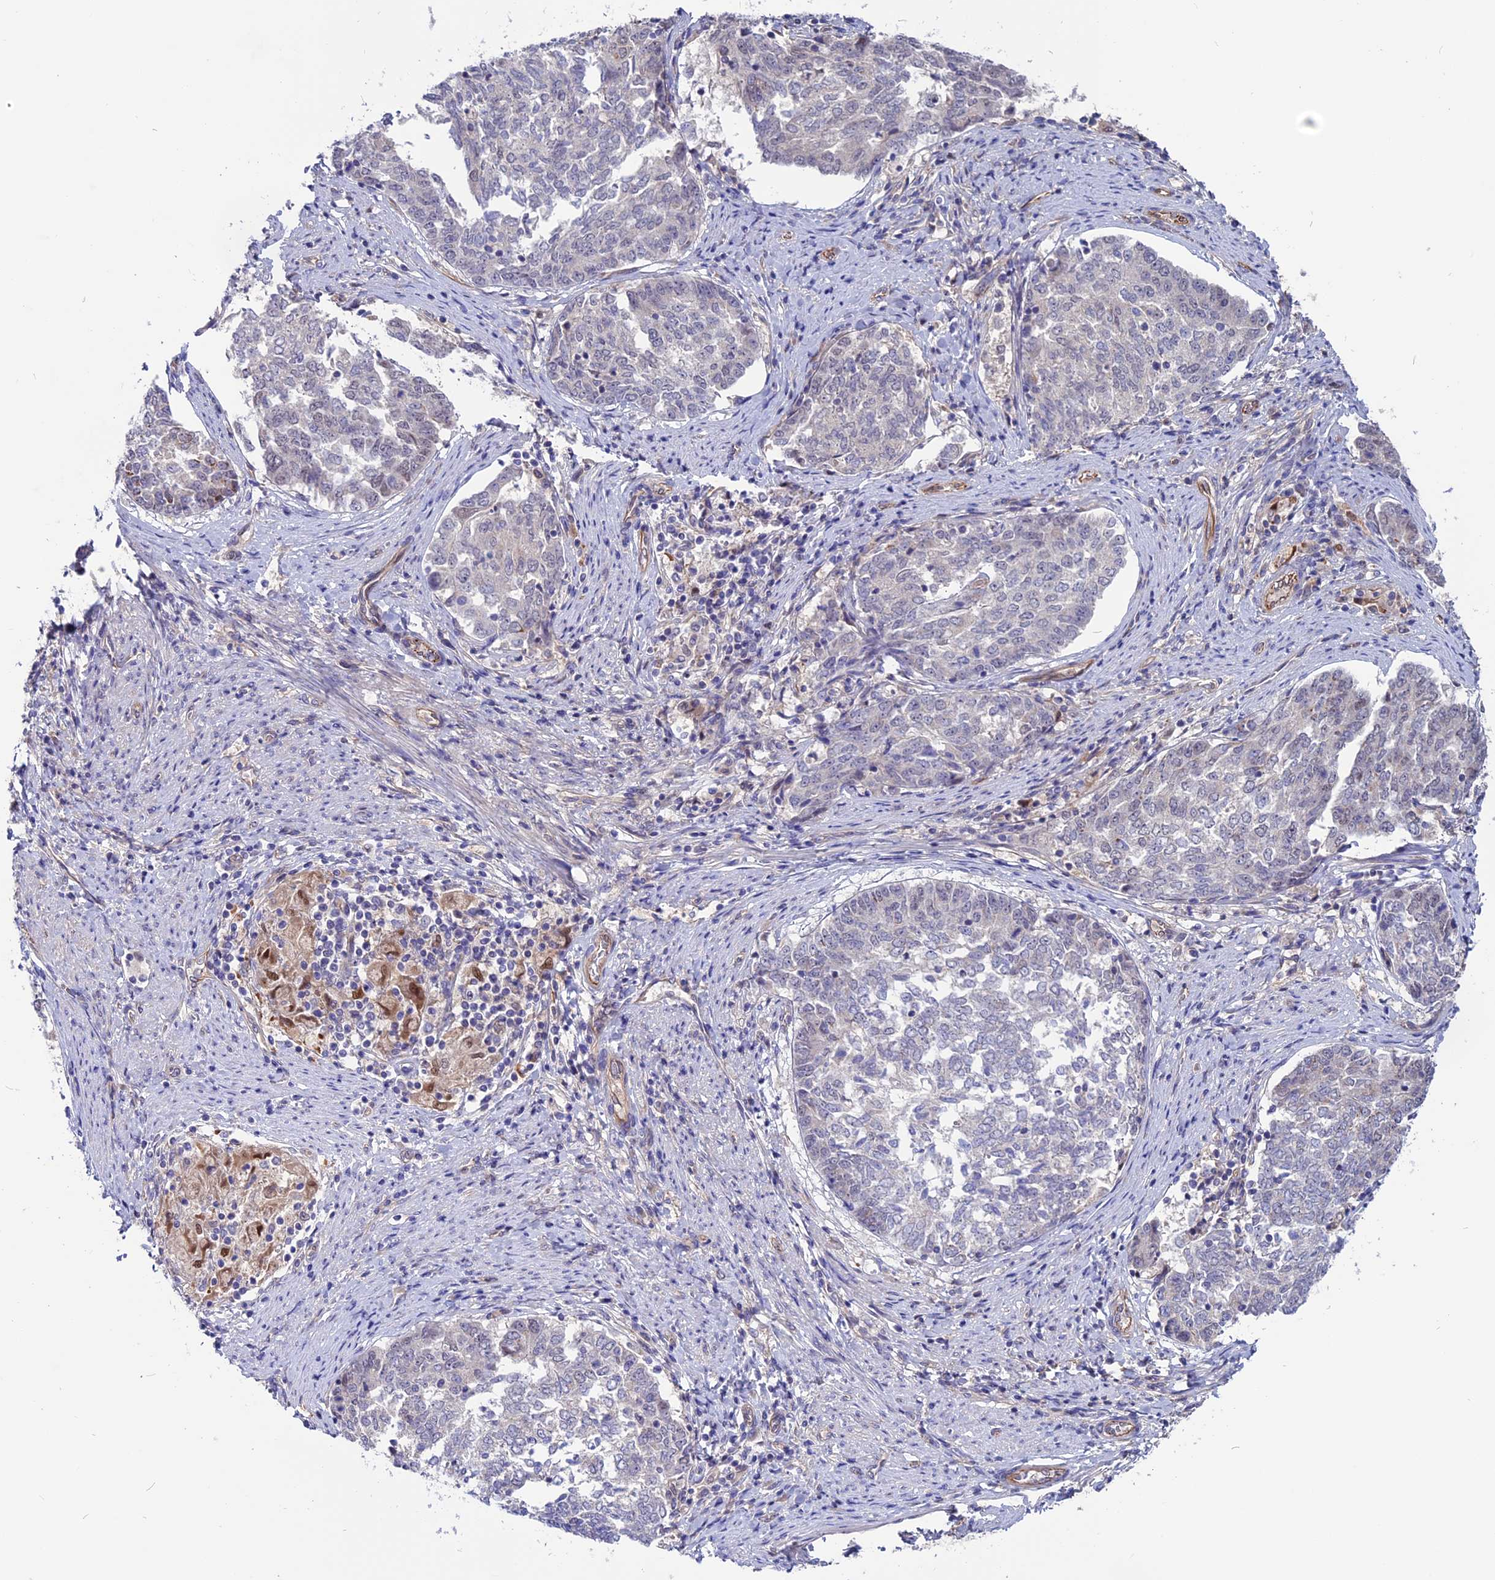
{"staining": {"intensity": "negative", "quantity": "none", "location": "none"}, "tissue": "endometrial cancer", "cell_type": "Tumor cells", "image_type": "cancer", "snomed": [{"axis": "morphology", "description": "Adenocarcinoma, NOS"}, {"axis": "topography", "description": "Endometrium"}], "caption": "The image shows no staining of tumor cells in endometrial cancer (adenocarcinoma). The staining is performed using DAB brown chromogen with nuclei counter-stained in using hematoxylin.", "gene": "PDILT", "patient": {"sex": "female", "age": 80}}